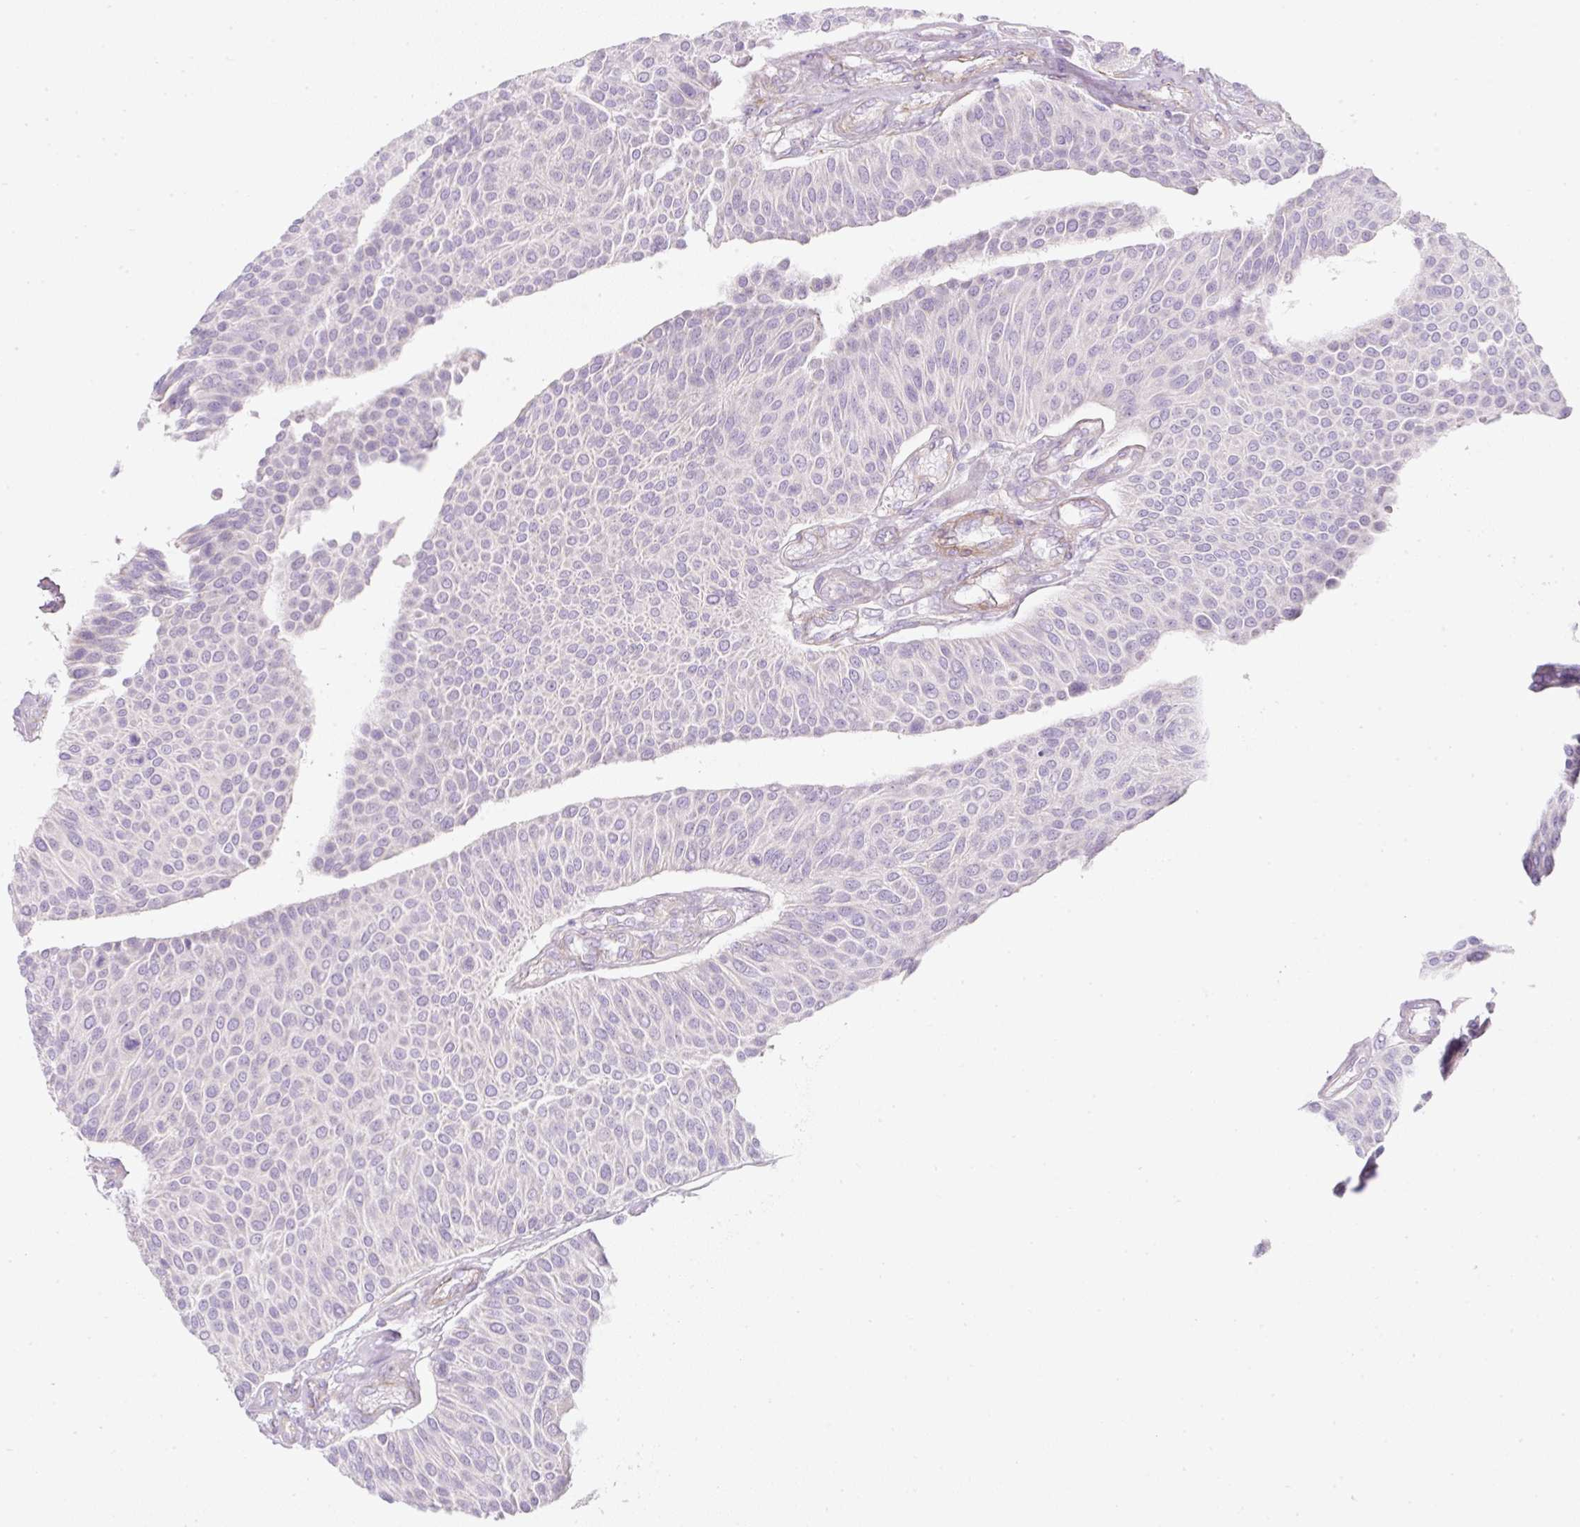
{"staining": {"intensity": "negative", "quantity": "none", "location": "none"}, "tissue": "urothelial cancer", "cell_type": "Tumor cells", "image_type": "cancer", "snomed": [{"axis": "morphology", "description": "Urothelial carcinoma, NOS"}, {"axis": "topography", "description": "Urinary bladder"}], "caption": "Immunohistochemical staining of transitional cell carcinoma demonstrates no significant expression in tumor cells.", "gene": "ERAP2", "patient": {"sex": "male", "age": 55}}